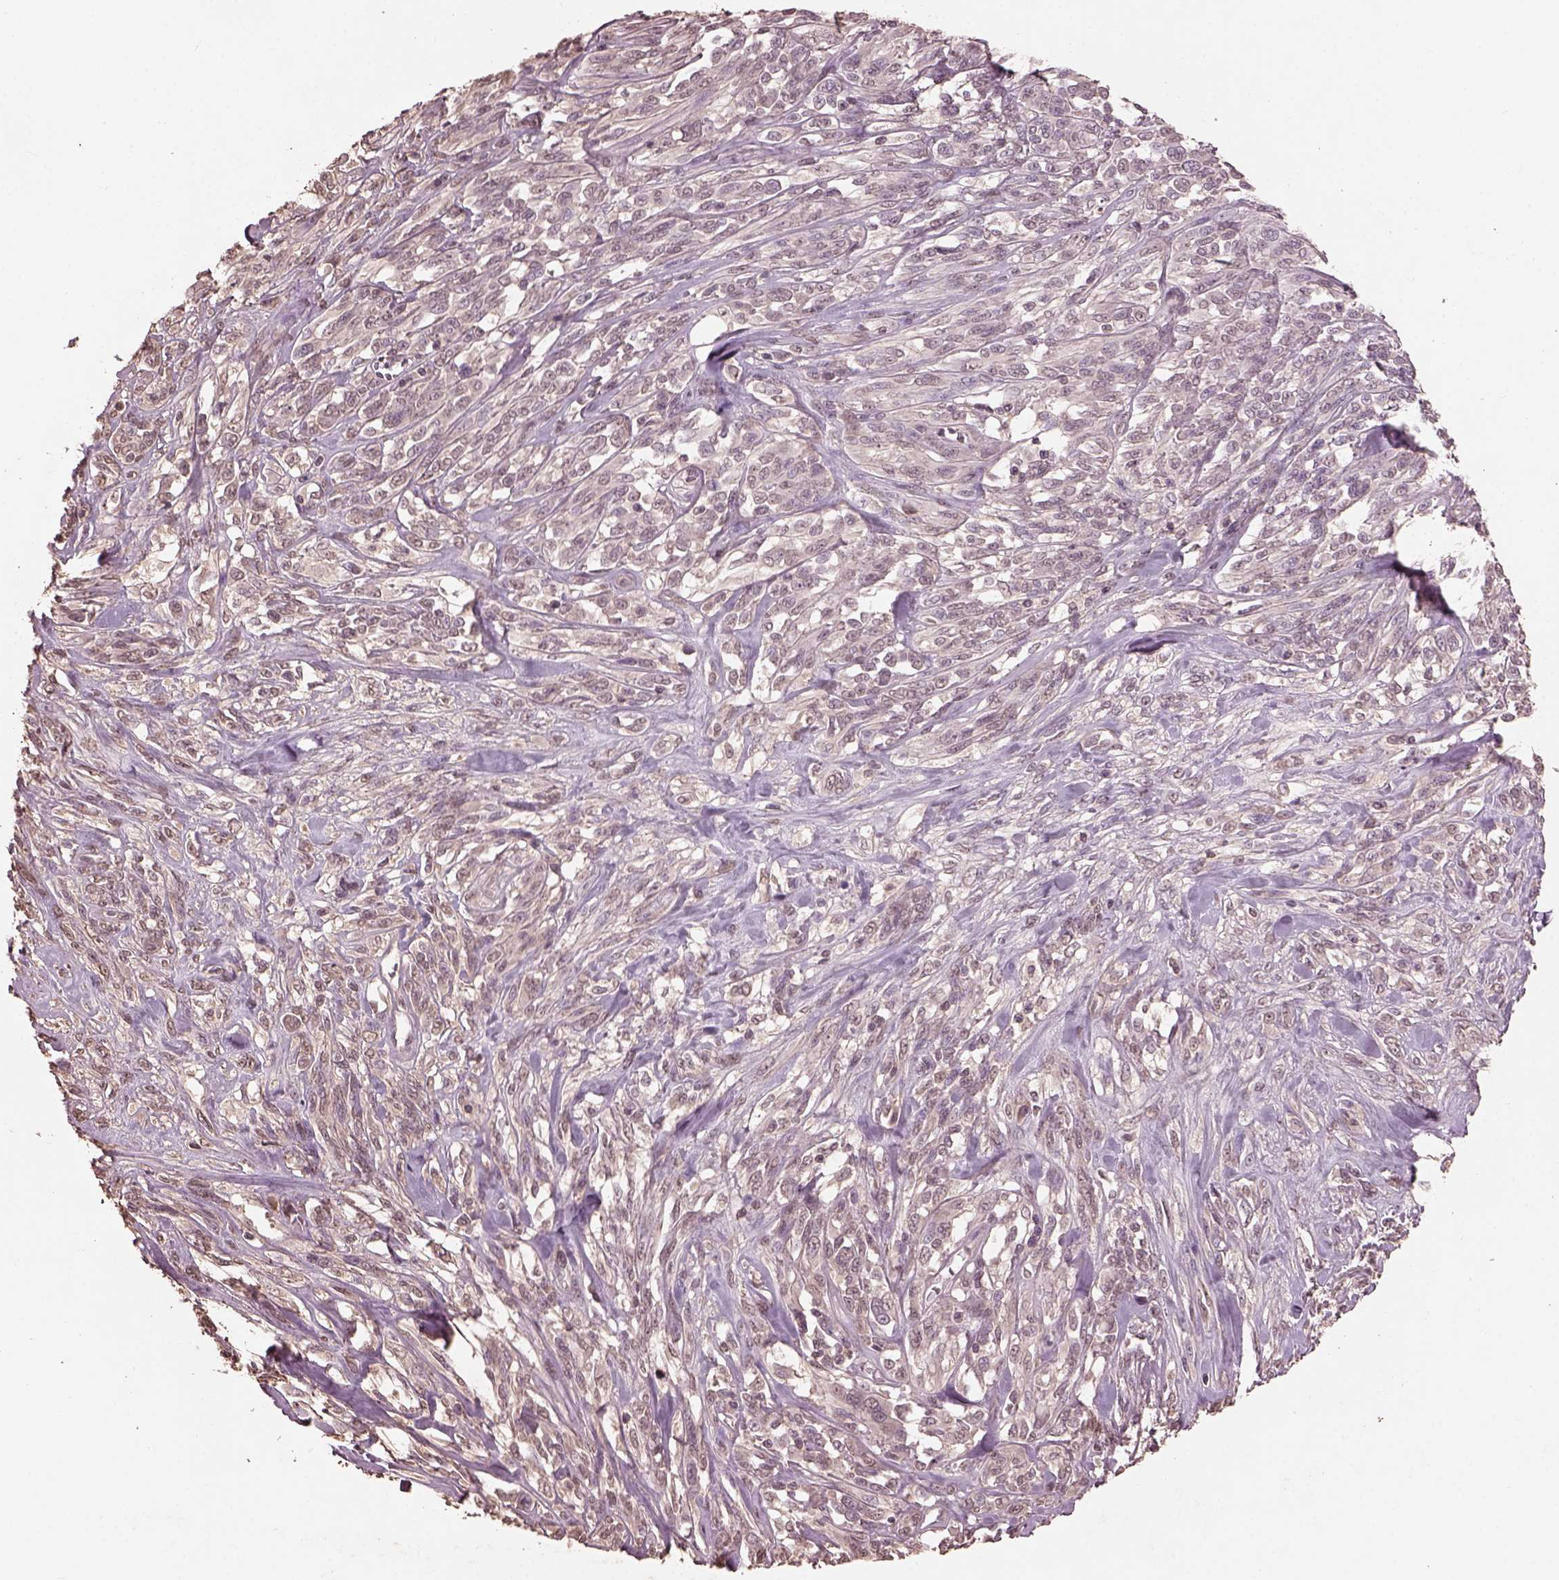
{"staining": {"intensity": "negative", "quantity": "none", "location": "none"}, "tissue": "melanoma", "cell_type": "Tumor cells", "image_type": "cancer", "snomed": [{"axis": "morphology", "description": "Malignant melanoma, NOS"}, {"axis": "topography", "description": "Skin"}], "caption": "High power microscopy histopathology image of an immunohistochemistry histopathology image of melanoma, revealing no significant expression in tumor cells. (DAB (3,3'-diaminobenzidine) immunohistochemistry visualized using brightfield microscopy, high magnification).", "gene": "CPT1C", "patient": {"sex": "female", "age": 91}}